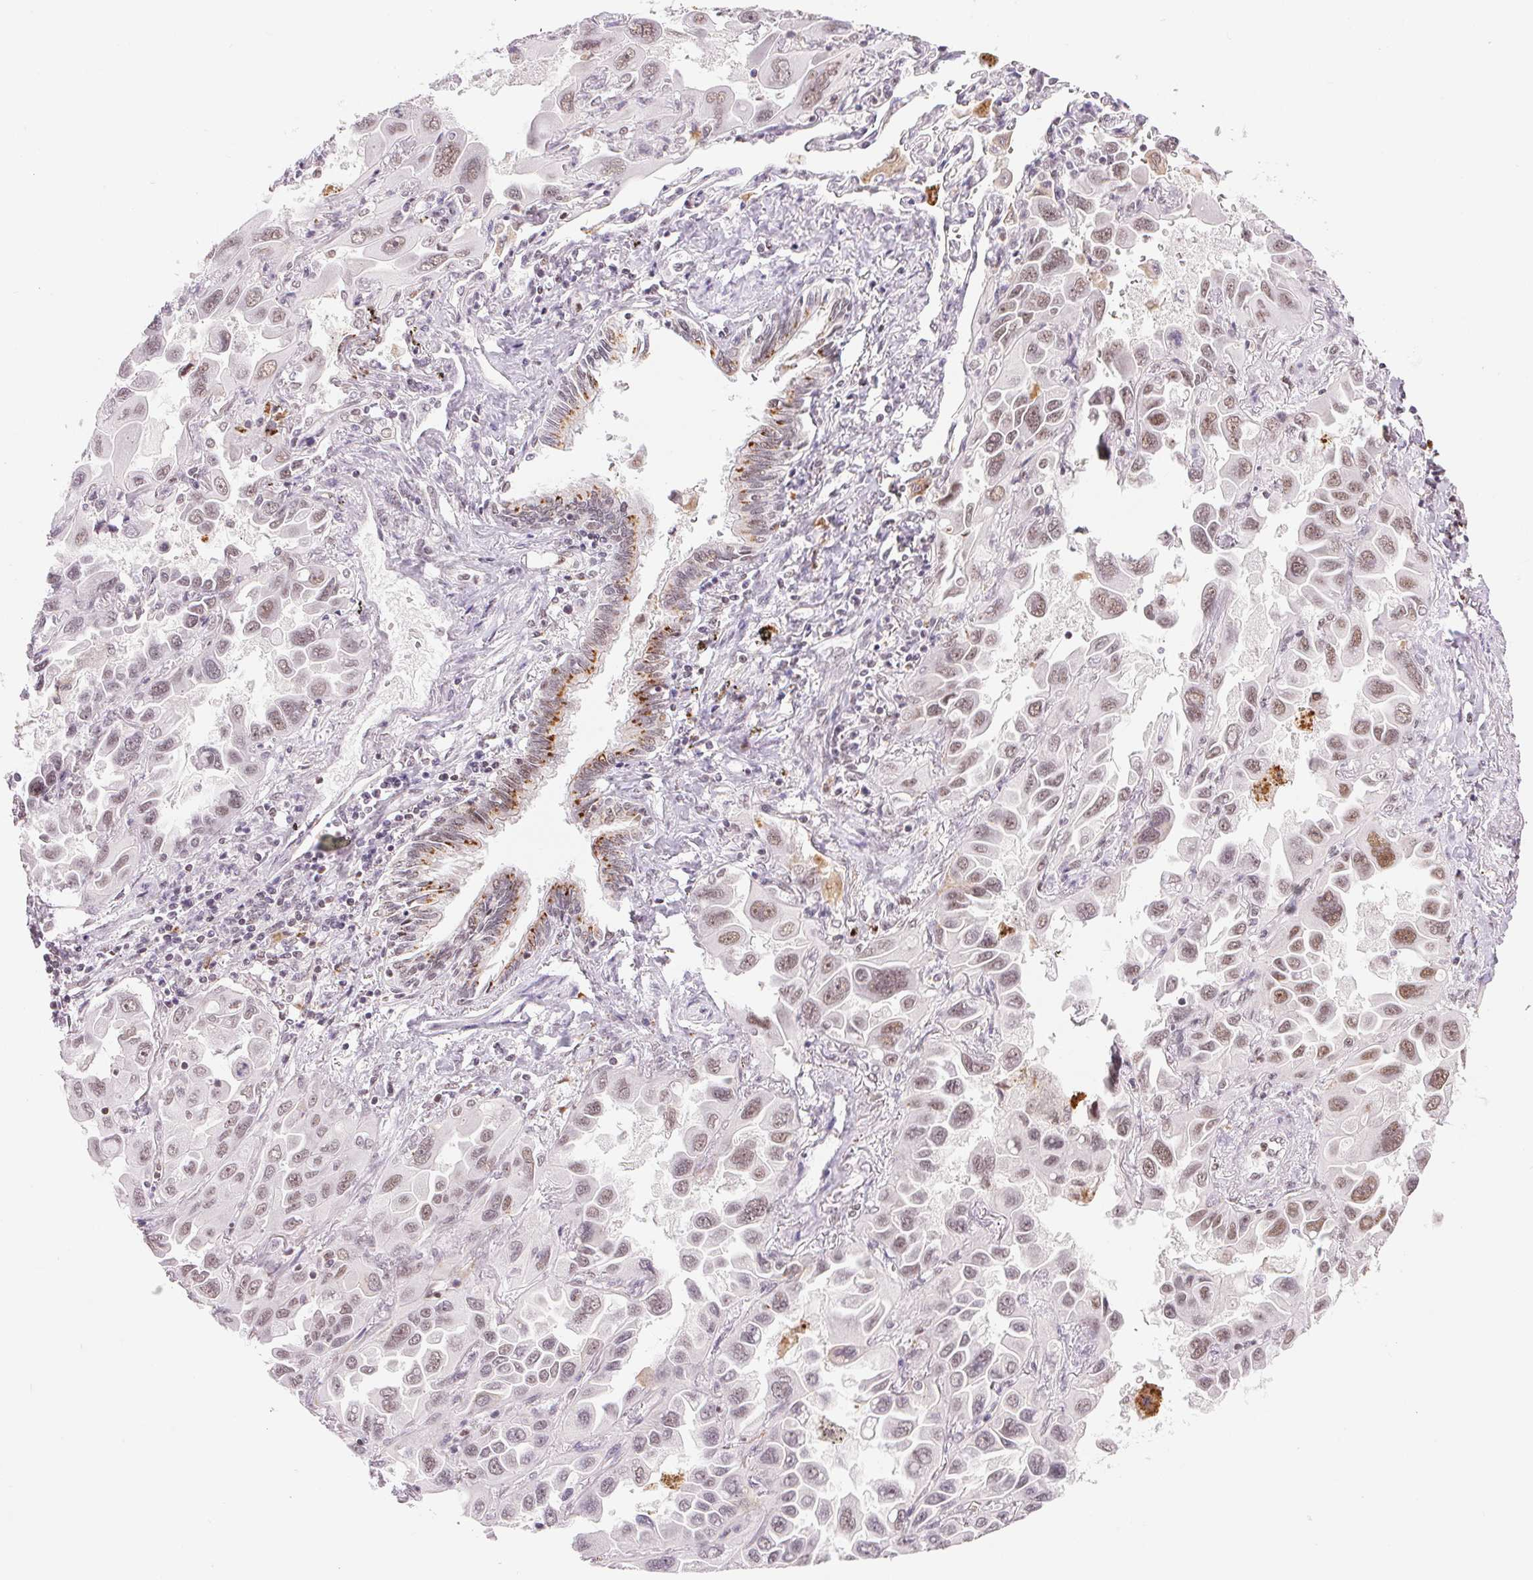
{"staining": {"intensity": "weak", "quantity": "25%-75%", "location": "nuclear"}, "tissue": "lung cancer", "cell_type": "Tumor cells", "image_type": "cancer", "snomed": [{"axis": "morphology", "description": "Adenocarcinoma, NOS"}, {"axis": "topography", "description": "Lung"}], "caption": "There is low levels of weak nuclear staining in tumor cells of lung adenocarcinoma, as demonstrated by immunohistochemical staining (brown color).", "gene": "NFE2L1", "patient": {"sex": "male", "age": 64}}